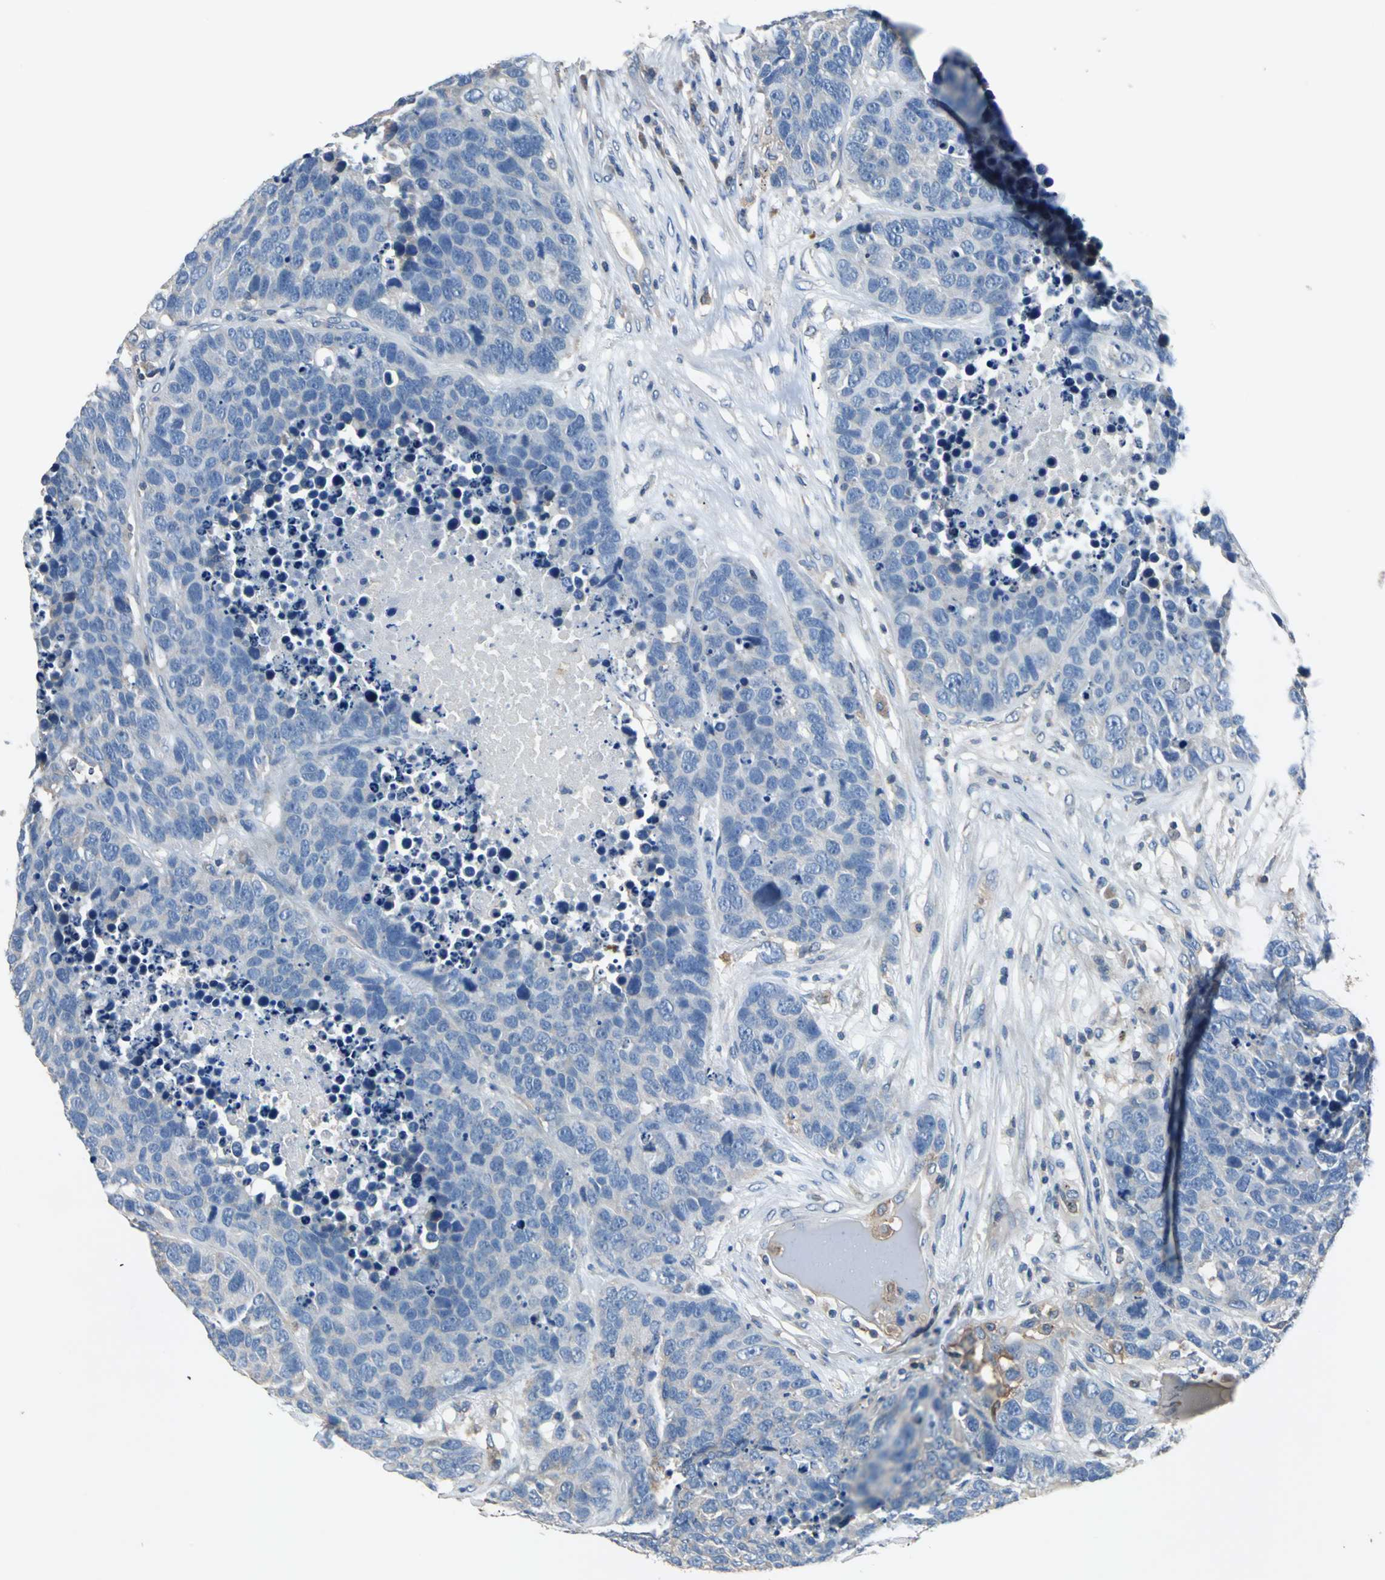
{"staining": {"intensity": "negative", "quantity": "none", "location": "none"}, "tissue": "carcinoid", "cell_type": "Tumor cells", "image_type": "cancer", "snomed": [{"axis": "morphology", "description": "Carcinoid, malignant, NOS"}, {"axis": "topography", "description": "Lung"}], "caption": "A histopathology image of human carcinoid is negative for staining in tumor cells.", "gene": "PRKCA", "patient": {"sex": "male", "age": 60}}